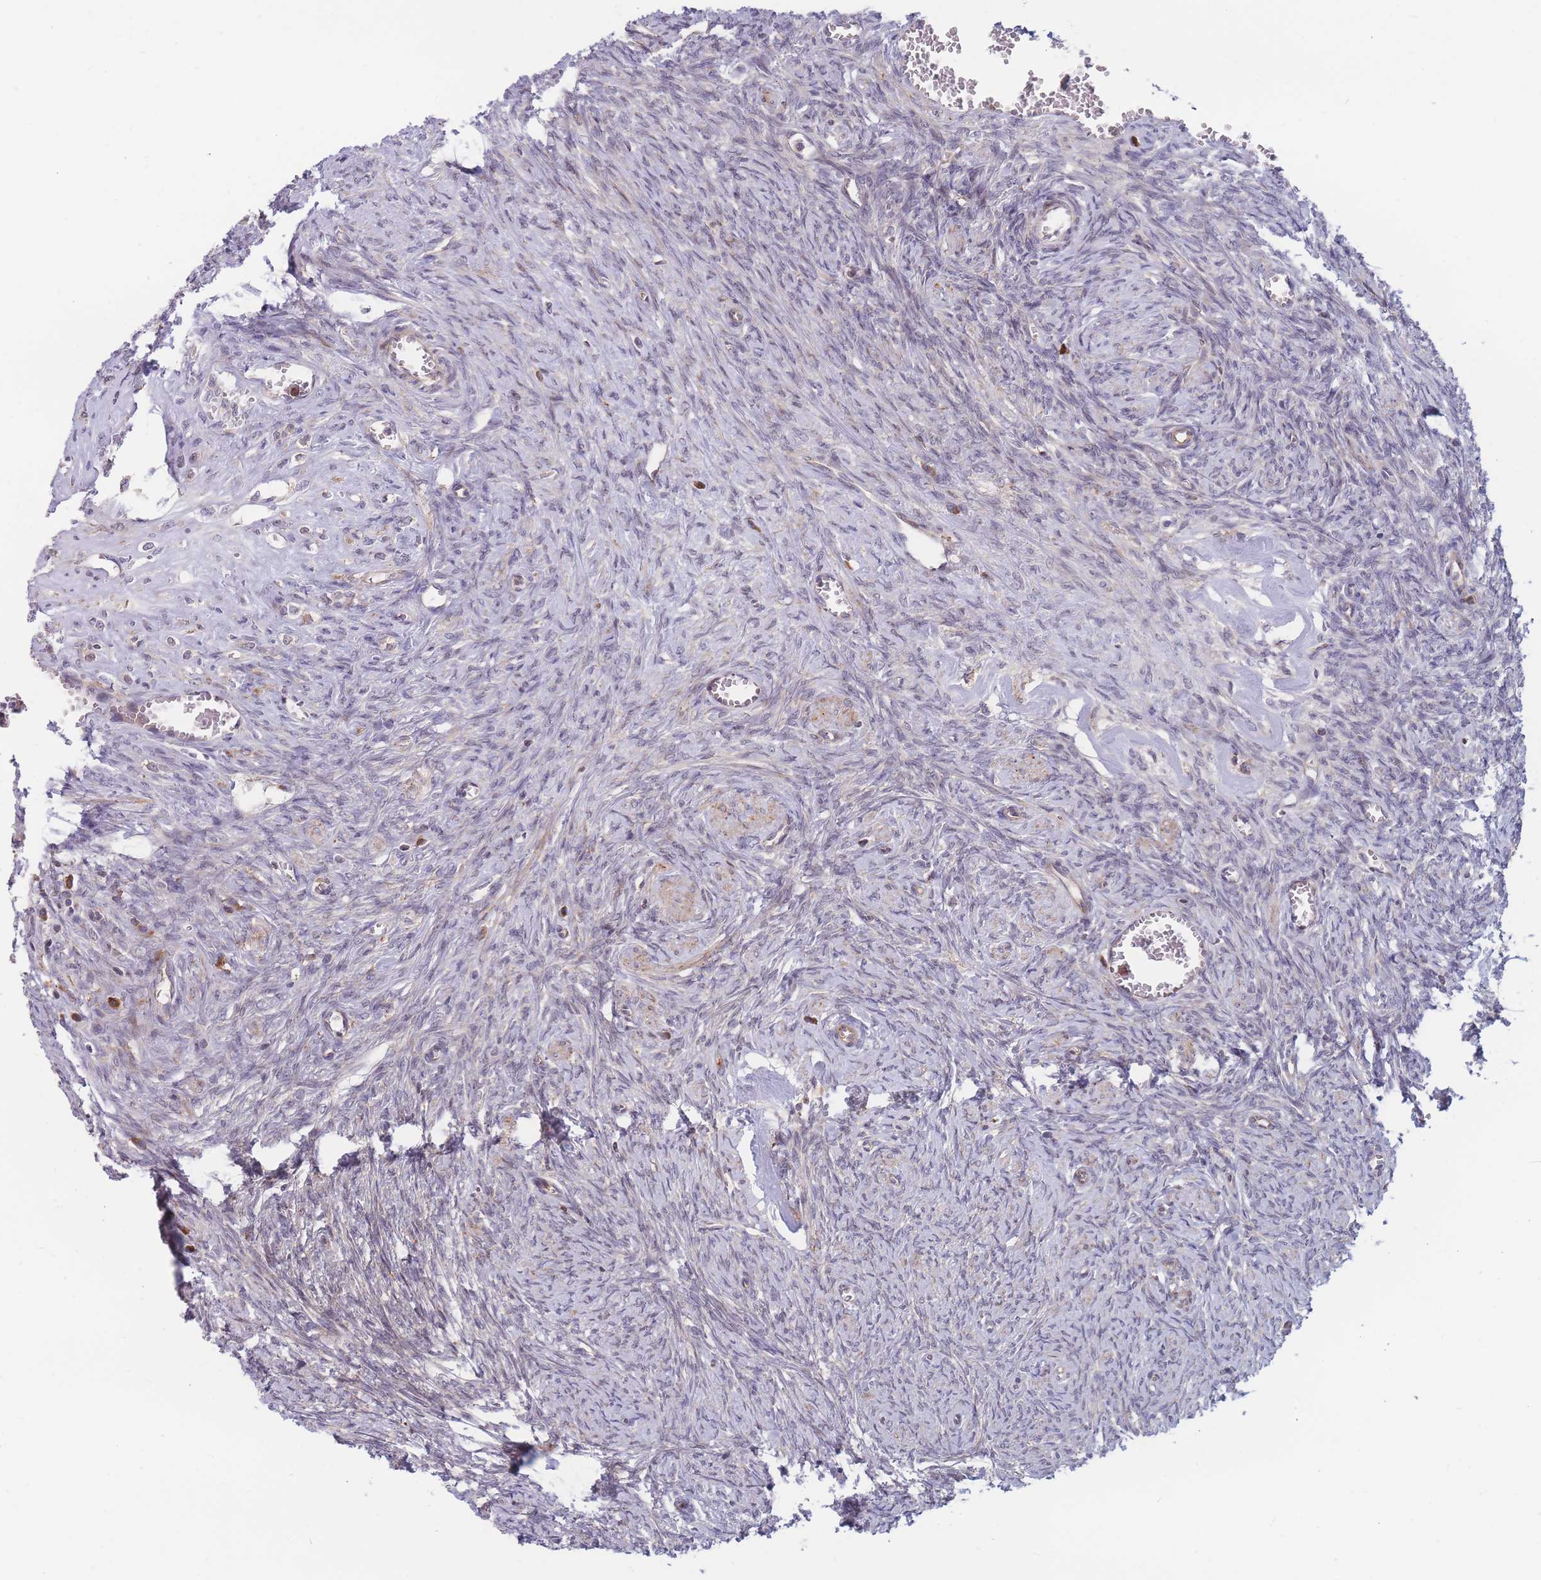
{"staining": {"intensity": "negative", "quantity": "none", "location": "none"}, "tissue": "ovary", "cell_type": "Ovarian stroma cells", "image_type": "normal", "snomed": [{"axis": "morphology", "description": "Normal tissue, NOS"}, {"axis": "topography", "description": "Ovary"}], "caption": "Human ovary stained for a protein using IHC exhibits no staining in ovarian stroma cells.", "gene": "TMEM131L", "patient": {"sex": "female", "age": 44}}